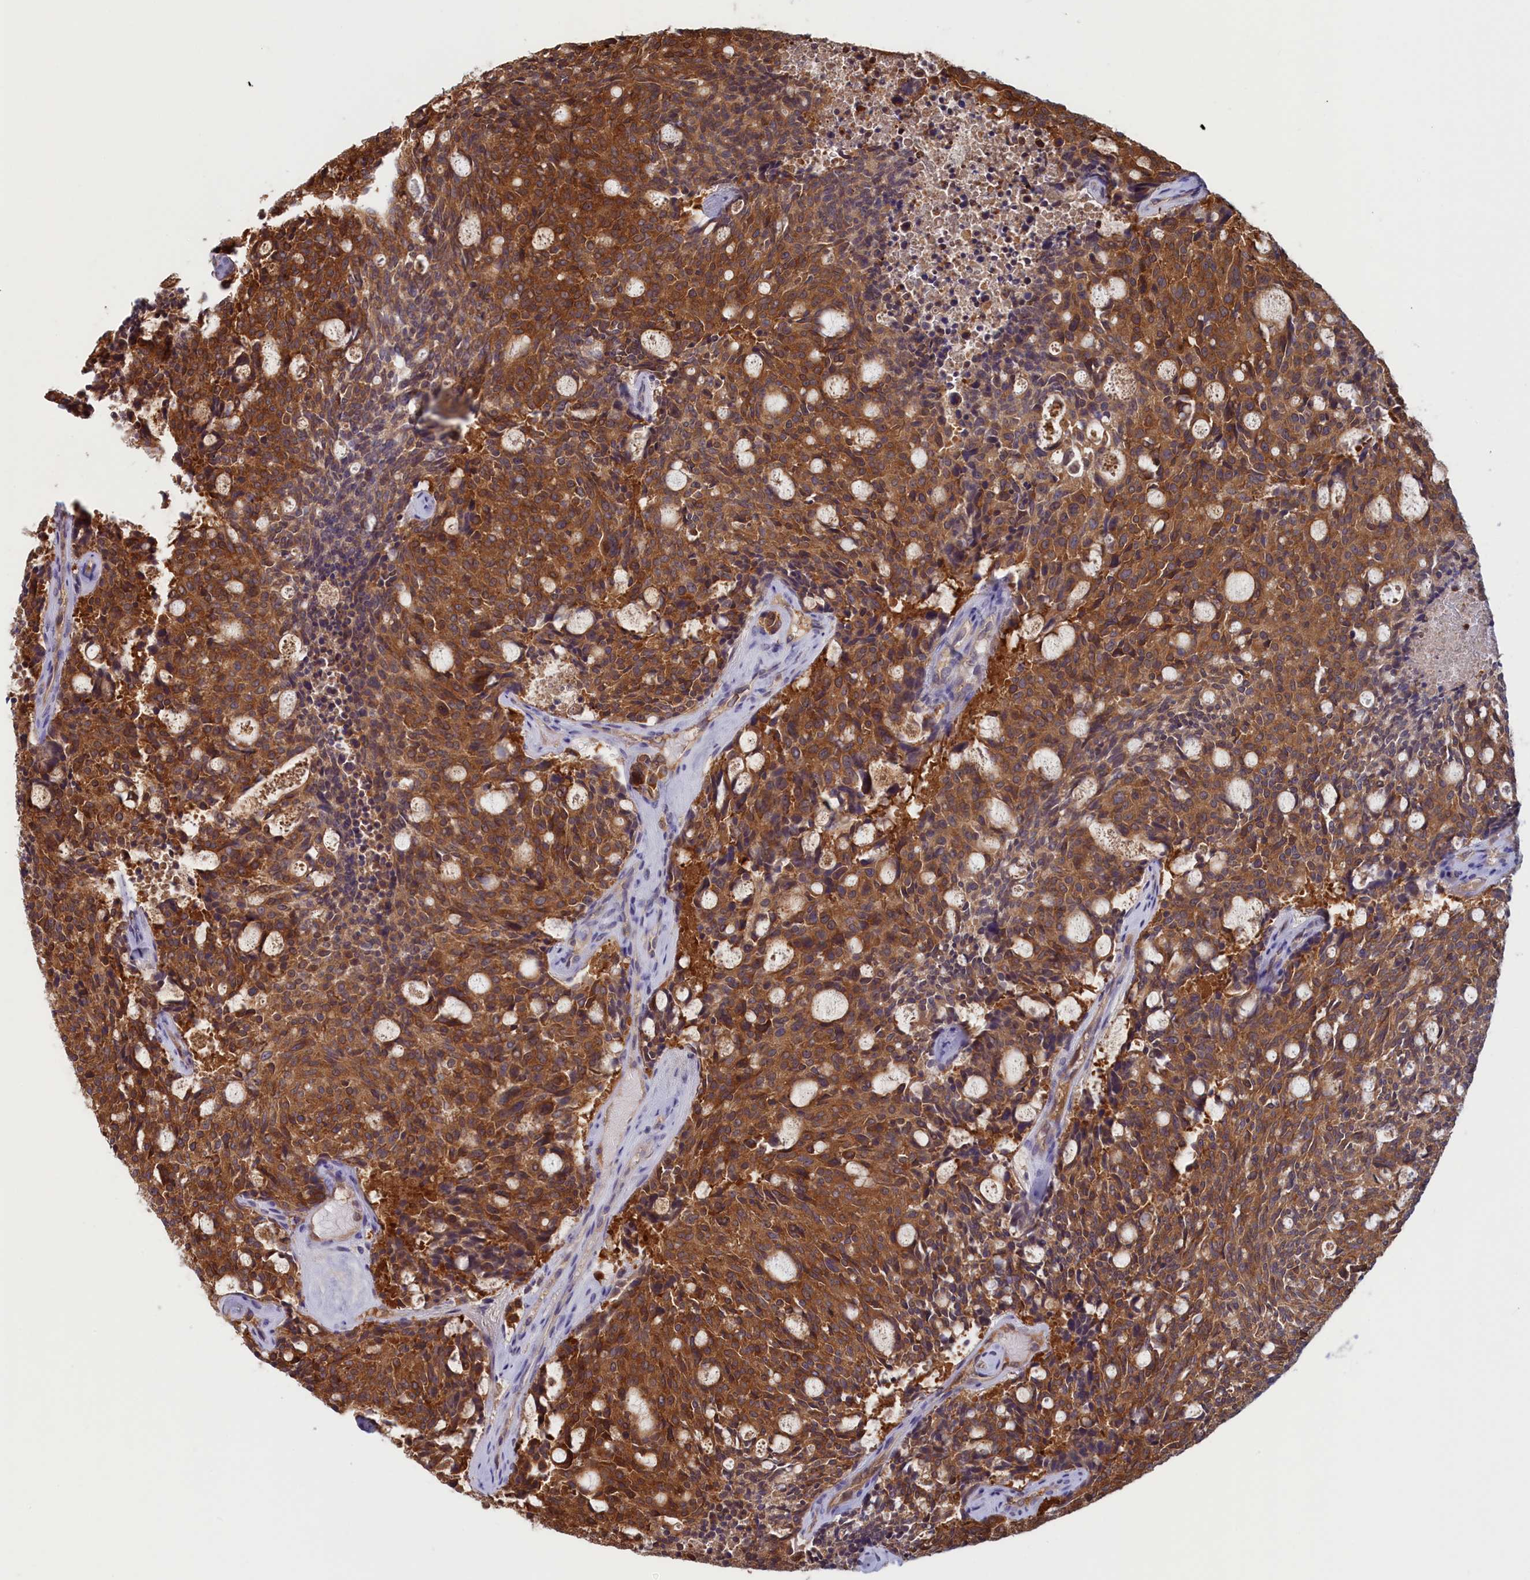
{"staining": {"intensity": "strong", "quantity": ">75%", "location": "cytoplasmic/membranous"}, "tissue": "carcinoid", "cell_type": "Tumor cells", "image_type": "cancer", "snomed": [{"axis": "morphology", "description": "Carcinoid, malignant, NOS"}, {"axis": "topography", "description": "Pancreas"}], "caption": "IHC of carcinoid (malignant) shows high levels of strong cytoplasmic/membranous expression in about >75% of tumor cells.", "gene": "SYNDIG1L", "patient": {"sex": "female", "age": 54}}